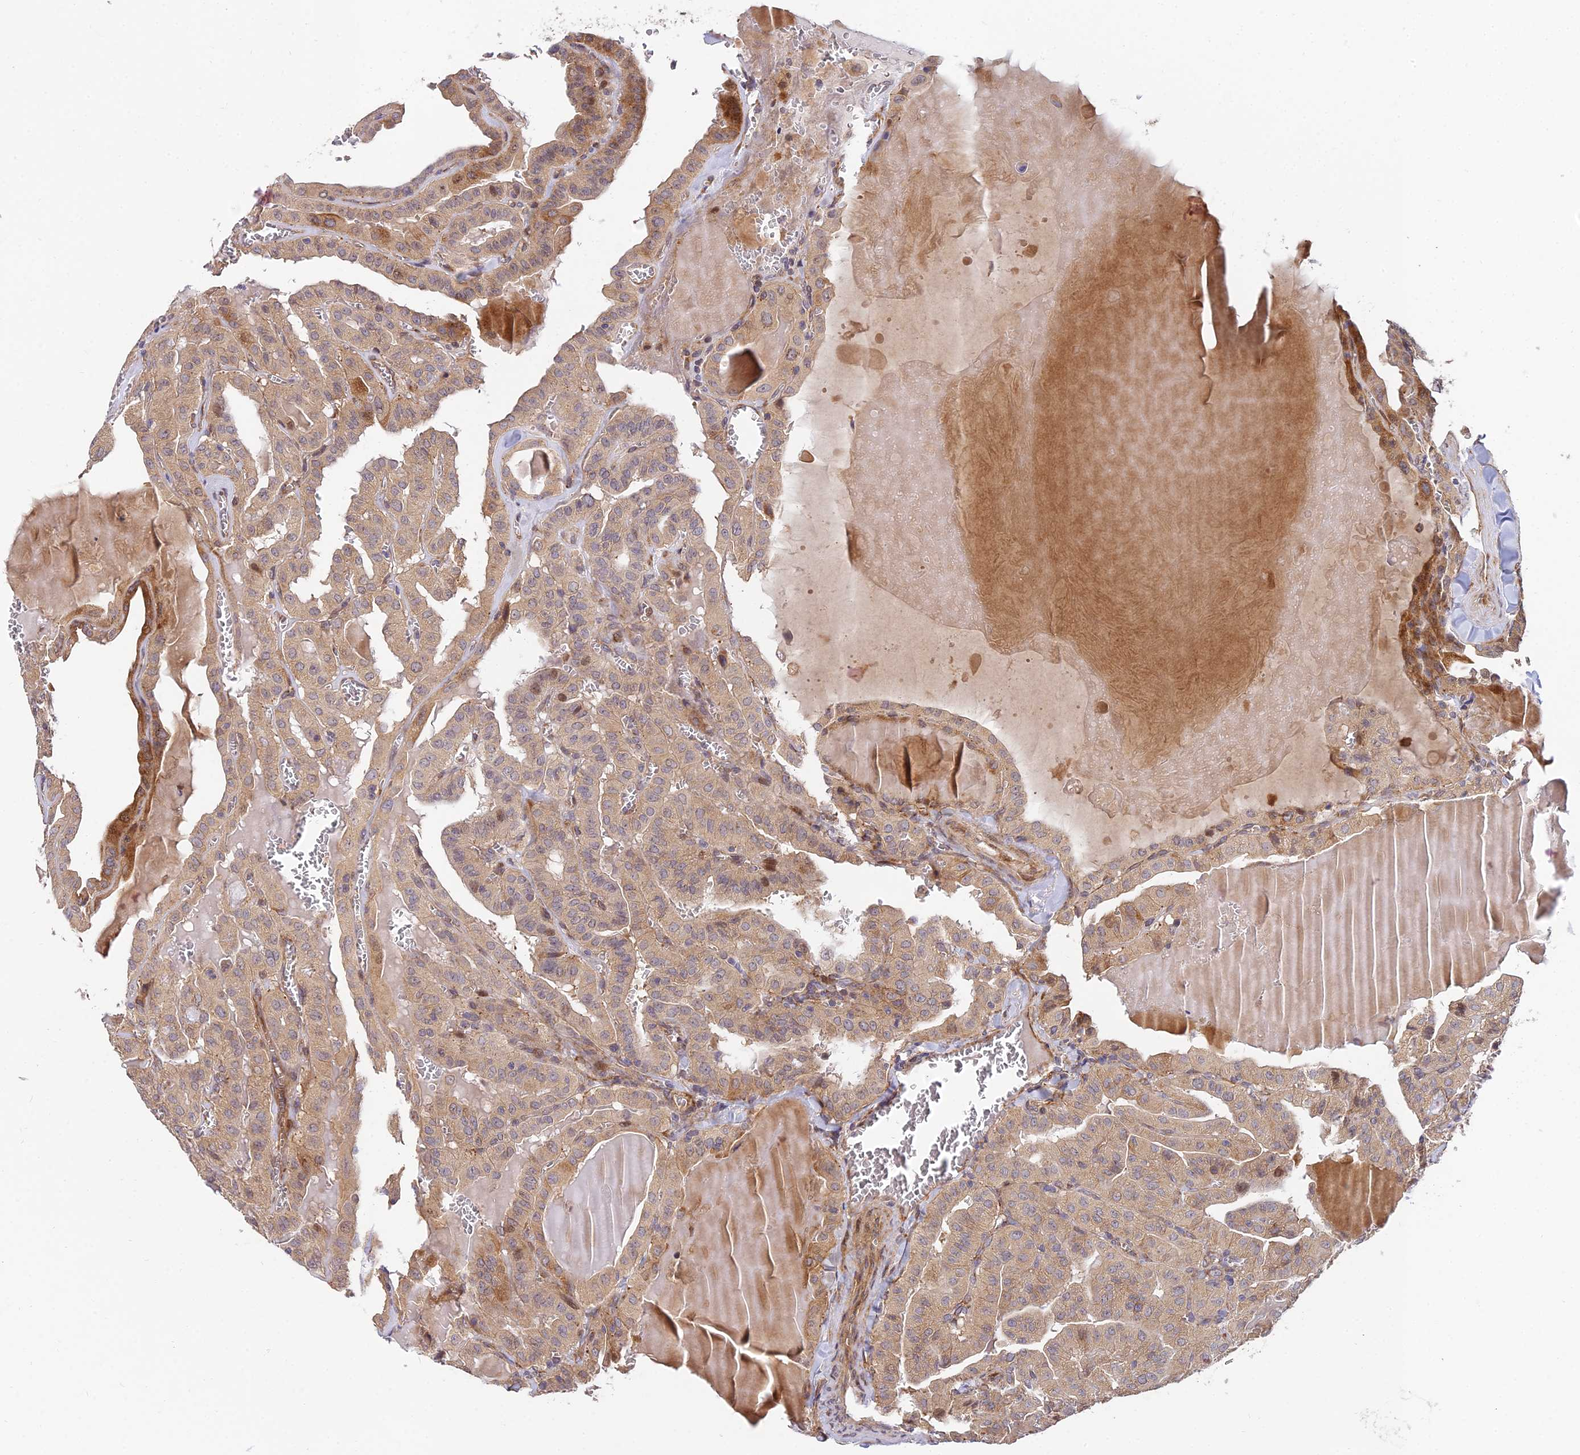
{"staining": {"intensity": "moderate", "quantity": ">75%", "location": "cytoplasmic/membranous"}, "tissue": "thyroid cancer", "cell_type": "Tumor cells", "image_type": "cancer", "snomed": [{"axis": "morphology", "description": "Papillary adenocarcinoma, NOS"}, {"axis": "topography", "description": "Thyroid gland"}], "caption": "Moderate cytoplasmic/membranous staining is appreciated in about >75% of tumor cells in thyroid cancer (papillary adenocarcinoma).", "gene": "ARL8B", "patient": {"sex": "male", "age": 52}}